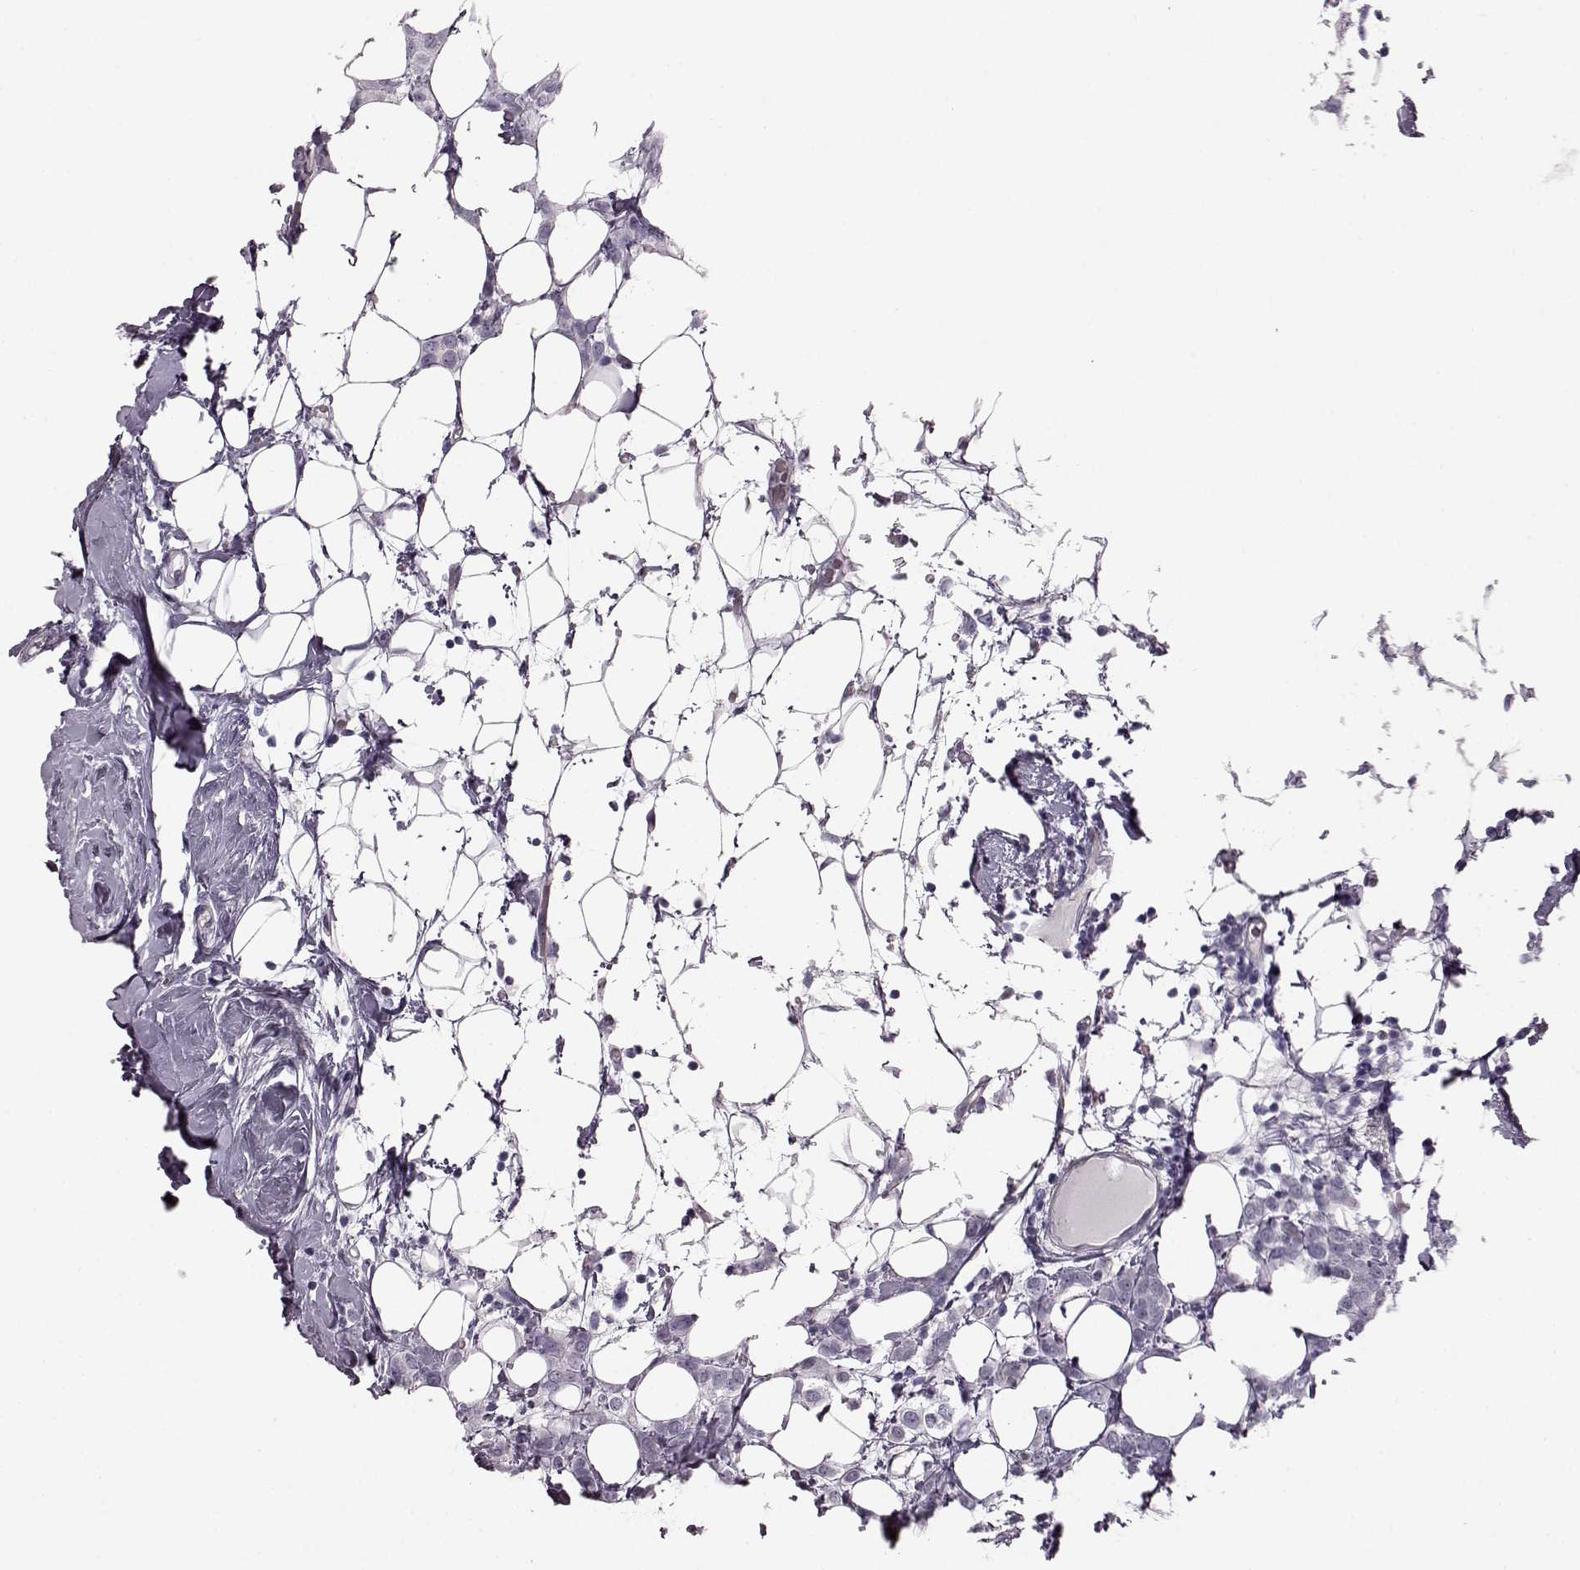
{"staining": {"intensity": "negative", "quantity": "none", "location": "none"}, "tissue": "breast cancer", "cell_type": "Tumor cells", "image_type": "cancer", "snomed": [{"axis": "morphology", "description": "Lobular carcinoma"}, {"axis": "topography", "description": "Breast"}], "caption": "This photomicrograph is of breast lobular carcinoma stained with IHC to label a protein in brown with the nuclei are counter-stained blue. There is no expression in tumor cells. (Brightfield microscopy of DAB (3,3'-diaminobenzidine) immunohistochemistry at high magnification).", "gene": "SNTG1", "patient": {"sex": "female", "age": 49}}